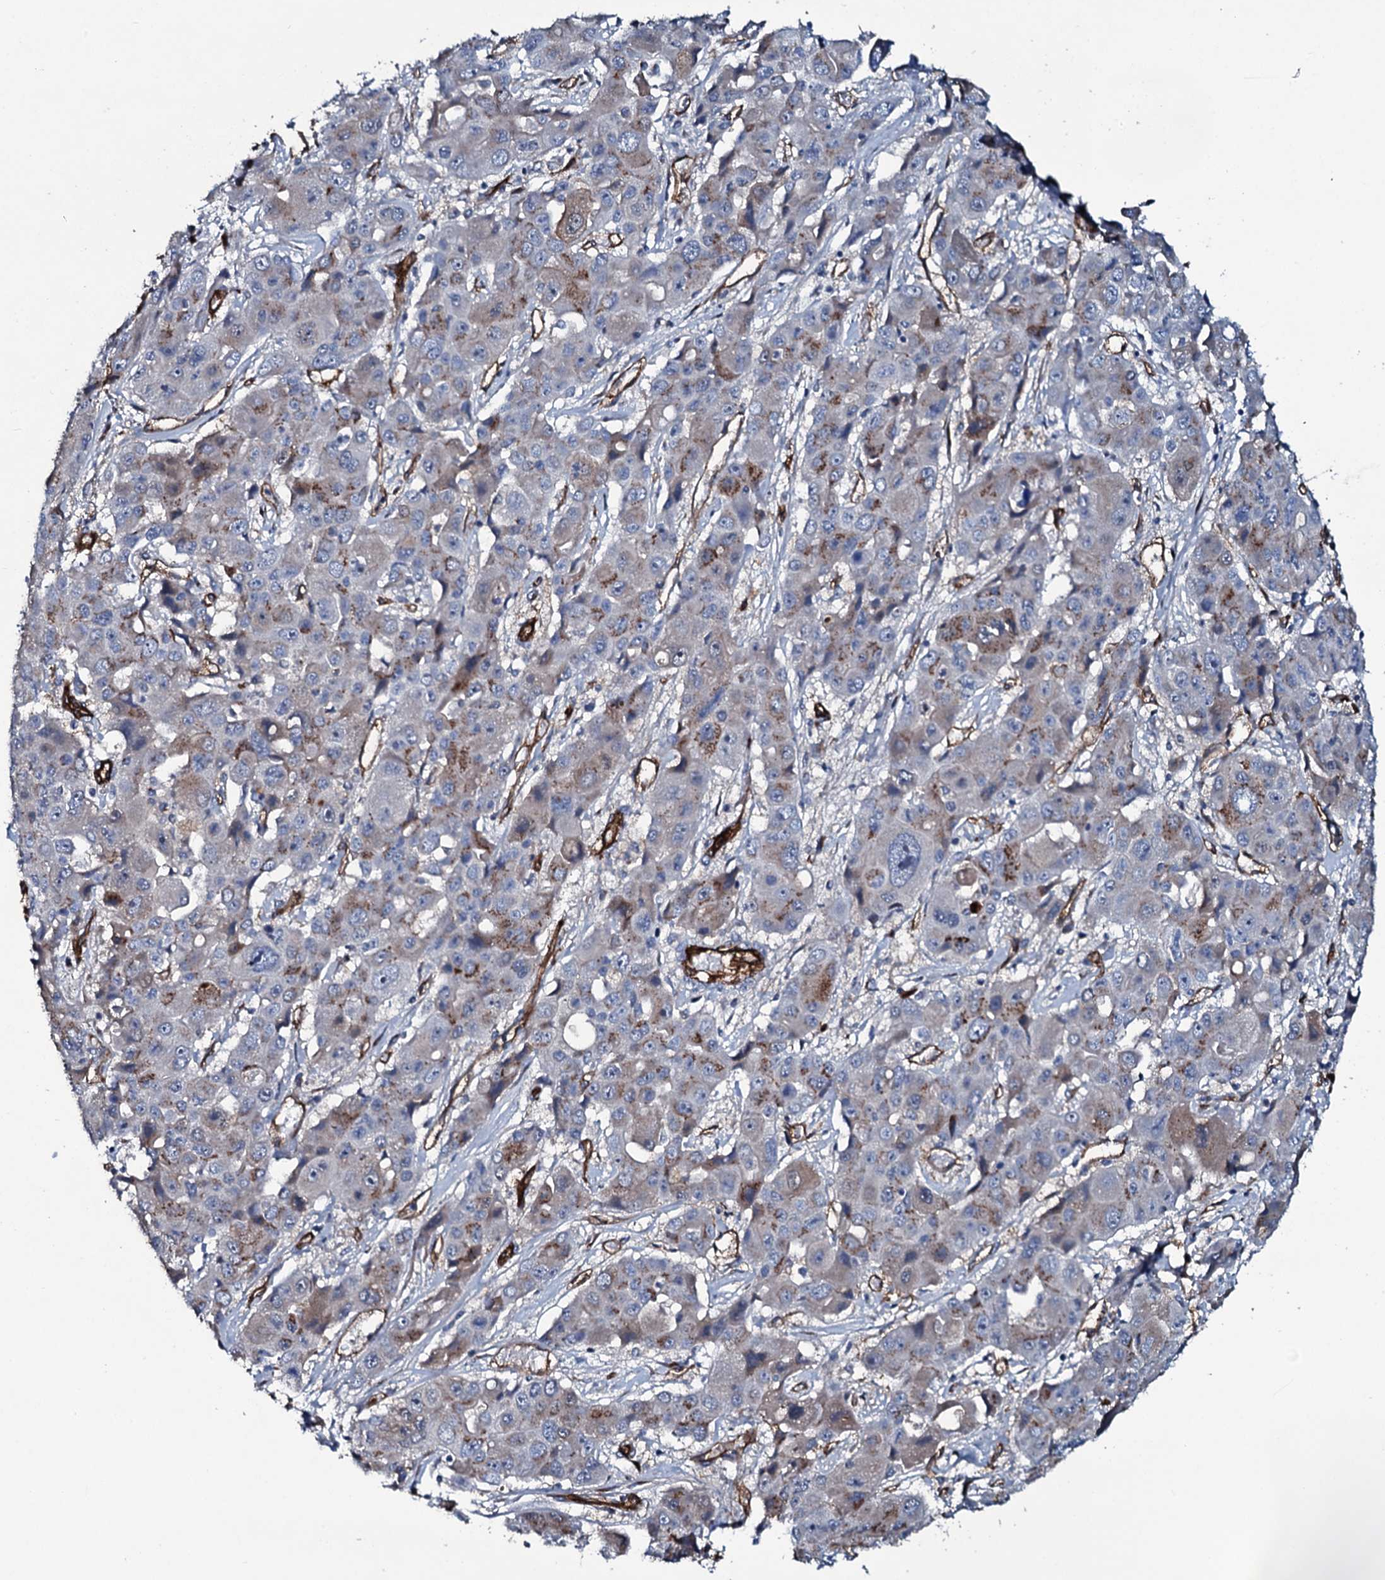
{"staining": {"intensity": "weak", "quantity": "25%-75%", "location": "cytoplasmic/membranous"}, "tissue": "liver cancer", "cell_type": "Tumor cells", "image_type": "cancer", "snomed": [{"axis": "morphology", "description": "Cholangiocarcinoma"}, {"axis": "topography", "description": "Liver"}], "caption": "Liver cancer tissue reveals weak cytoplasmic/membranous staining in approximately 25%-75% of tumor cells", "gene": "CLEC14A", "patient": {"sex": "male", "age": 67}}